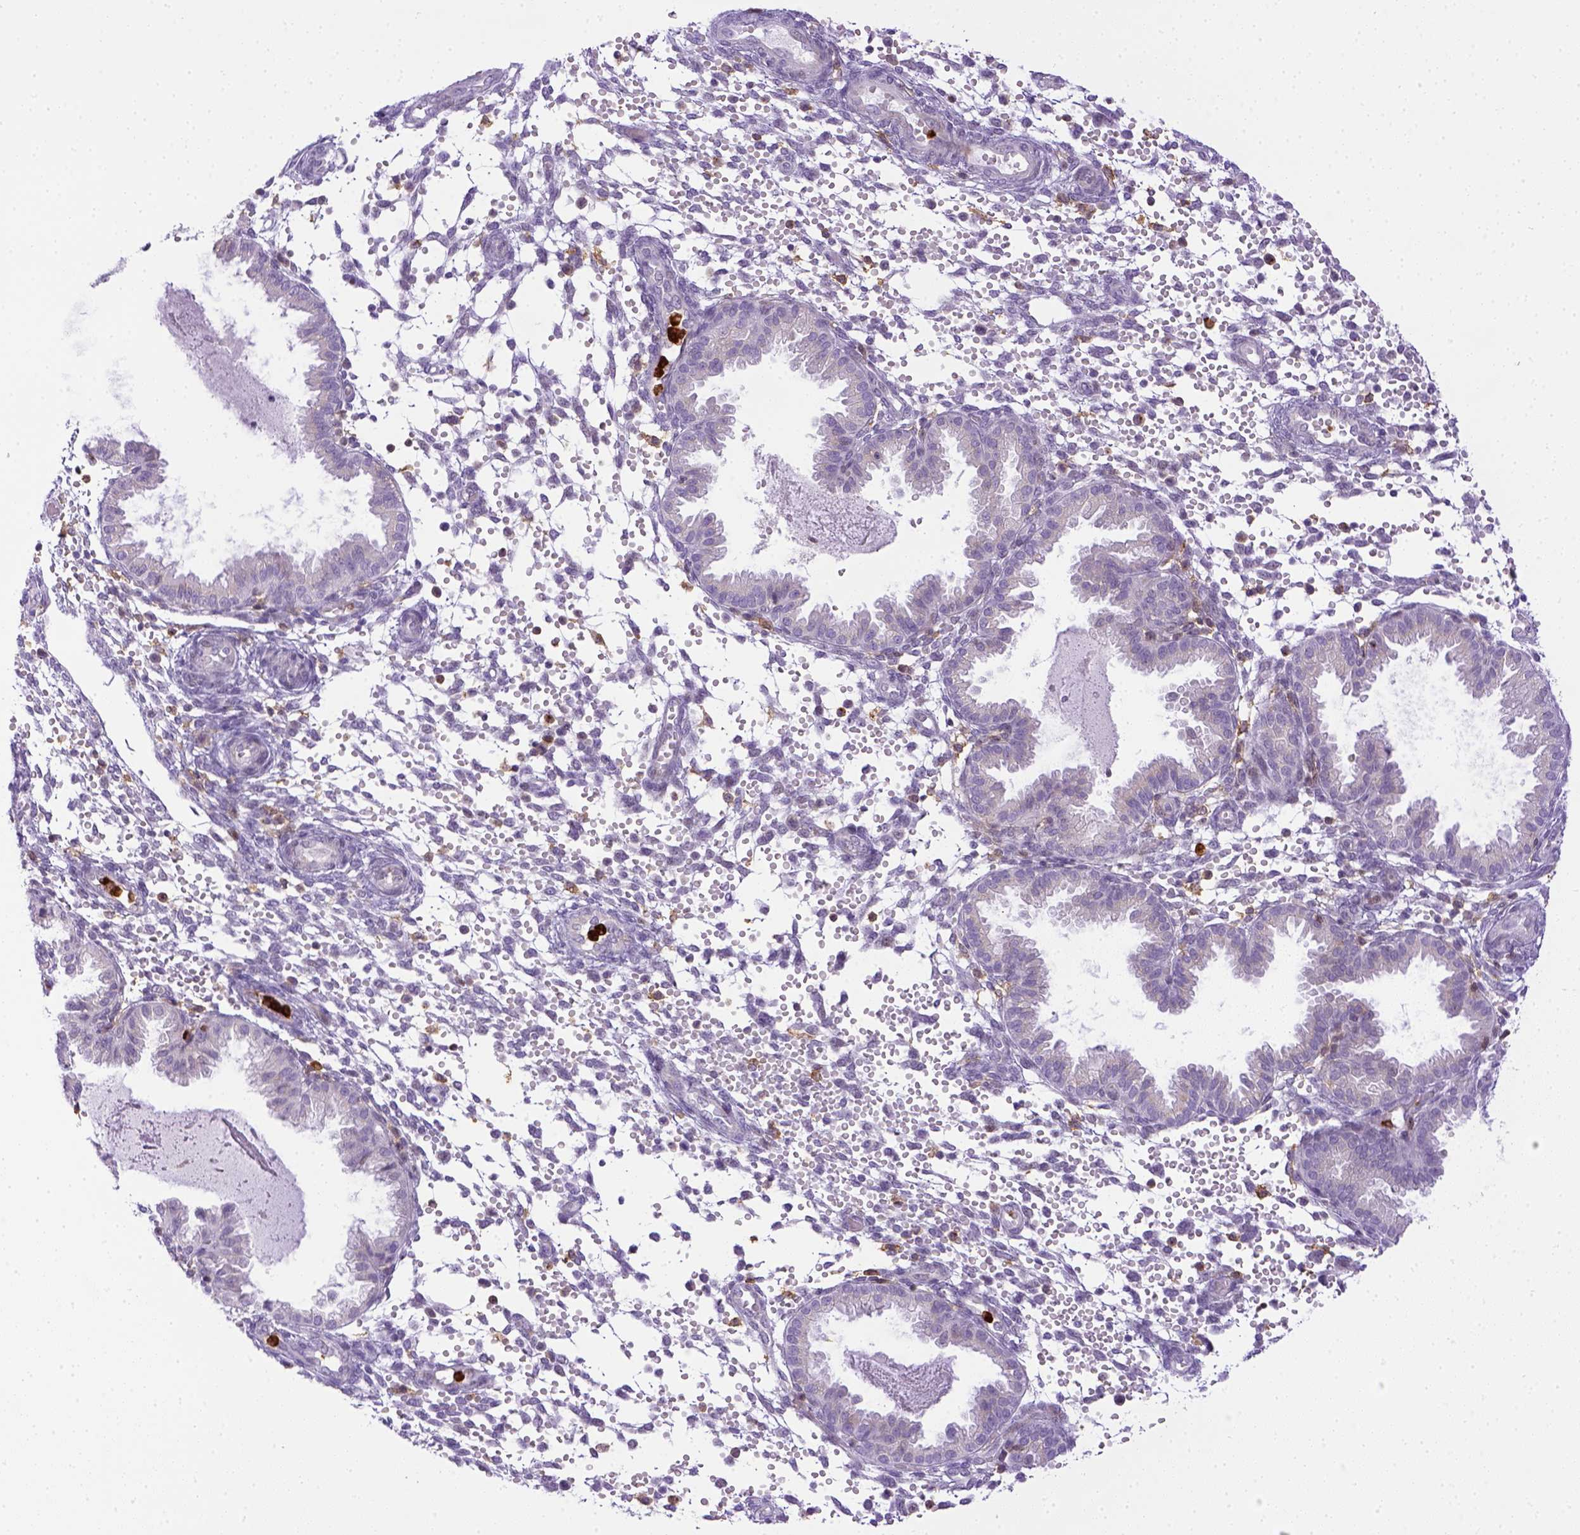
{"staining": {"intensity": "negative", "quantity": "none", "location": "none"}, "tissue": "endometrium", "cell_type": "Cells in endometrial stroma", "image_type": "normal", "snomed": [{"axis": "morphology", "description": "Normal tissue, NOS"}, {"axis": "topography", "description": "Endometrium"}], "caption": "IHC of benign endometrium reveals no expression in cells in endometrial stroma. (Stains: DAB immunohistochemistry (IHC) with hematoxylin counter stain, Microscopy: brightfield microscopy at high magnification).", "gene": "ITGAM", "patient": {"sex": "female", "age": 33}}